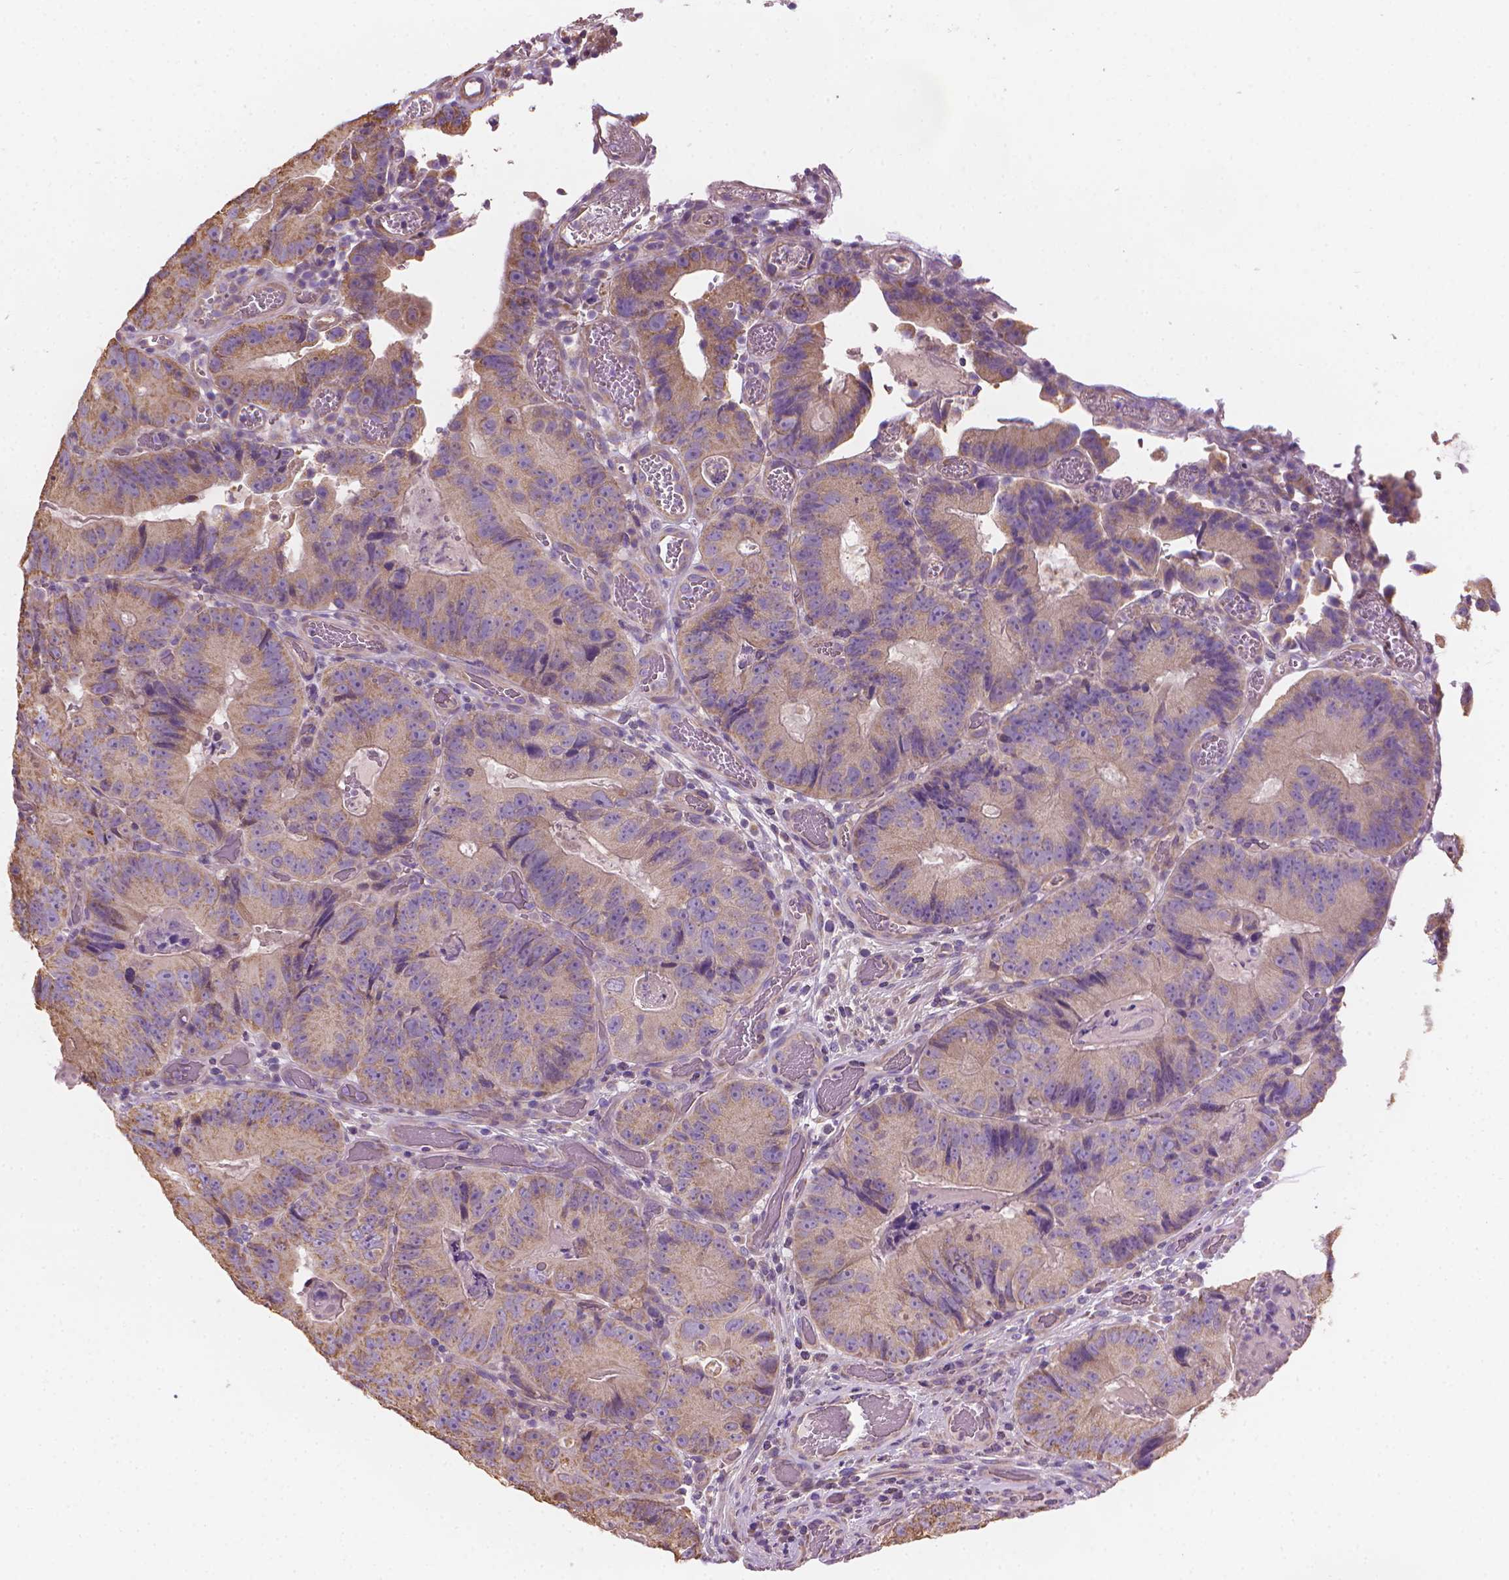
{"staining": {"intensity": "moderate", "quantity": "25%-75%", "location": "cytoplasmic/membranous"}, "tissue": "colorectal cancer", "cell_type": "Tumor cells", "image_type": "cancer", "snomed": [{"axis": "morphology", "description": "Adenocarcinoma, NOS"}, {"axis": "topography", "description": "Colon"}], "caption": "Moderate cytoplasmic/membranous protein expression is seen in about 25%-75% of tumor cells in colorectal cancer.", "gene": "TTC29", "patient": {"sex": "female", "age": 86}}